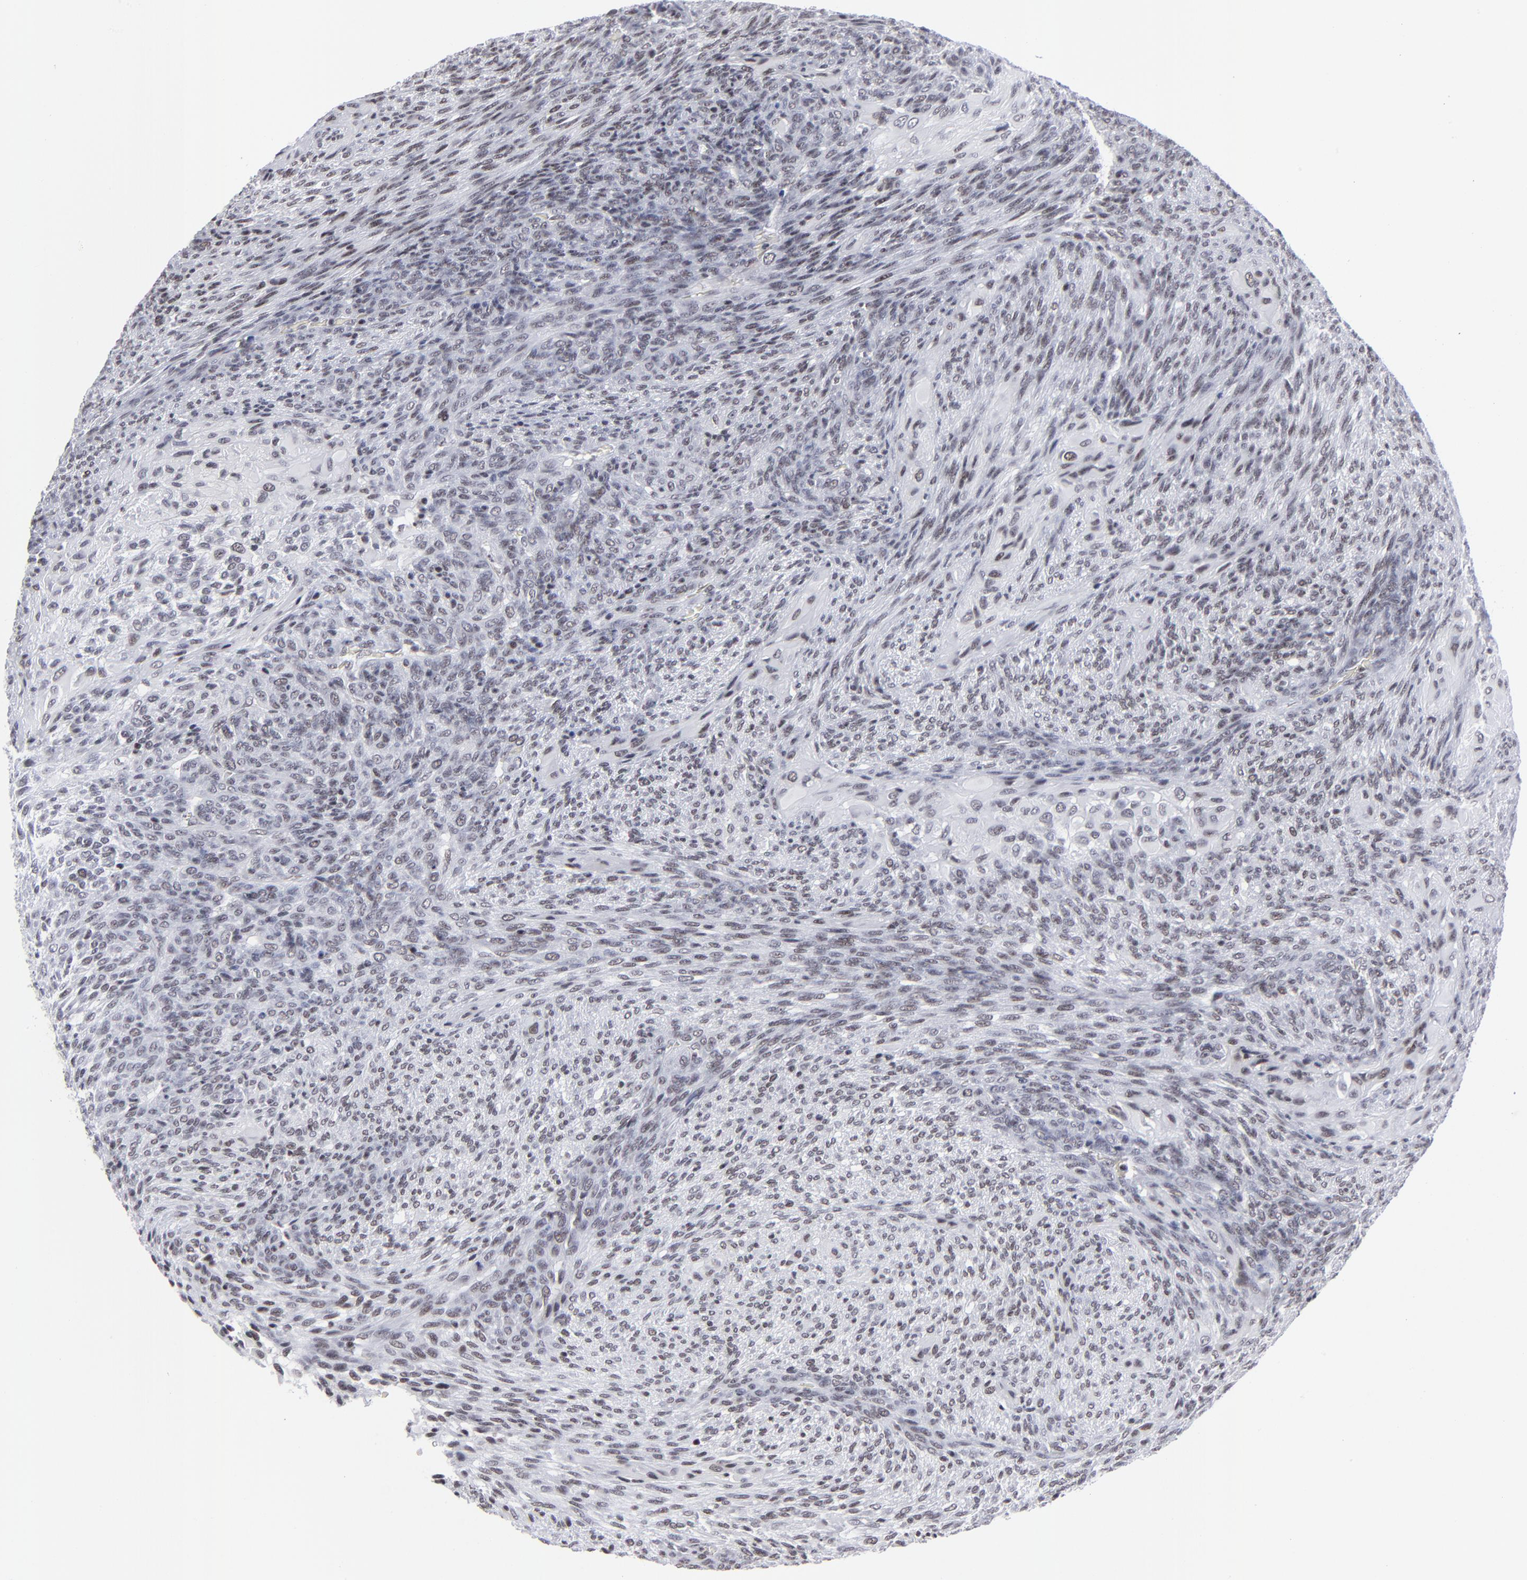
{"staining": {"intensity": "weak", "quantity": "<25%", "location": "nuclear"}, "tissue": "glioma", "cell_type": "Tumor cells", "image_type": "cancer", "snomed": [{"axis": "morphology", "description": "Glioma, malignant, High grade"}, {"axis": "topography", "description": "Cerebral cortex"}], "caption": "Immunohistochemistry (IHC) photomicrograph of high-grade glioma (malignant) stained for a protein (brown), which displays no staining in tumor cells.", "gene": "SP2", "patient": {"sex": "female", "age": 55}}